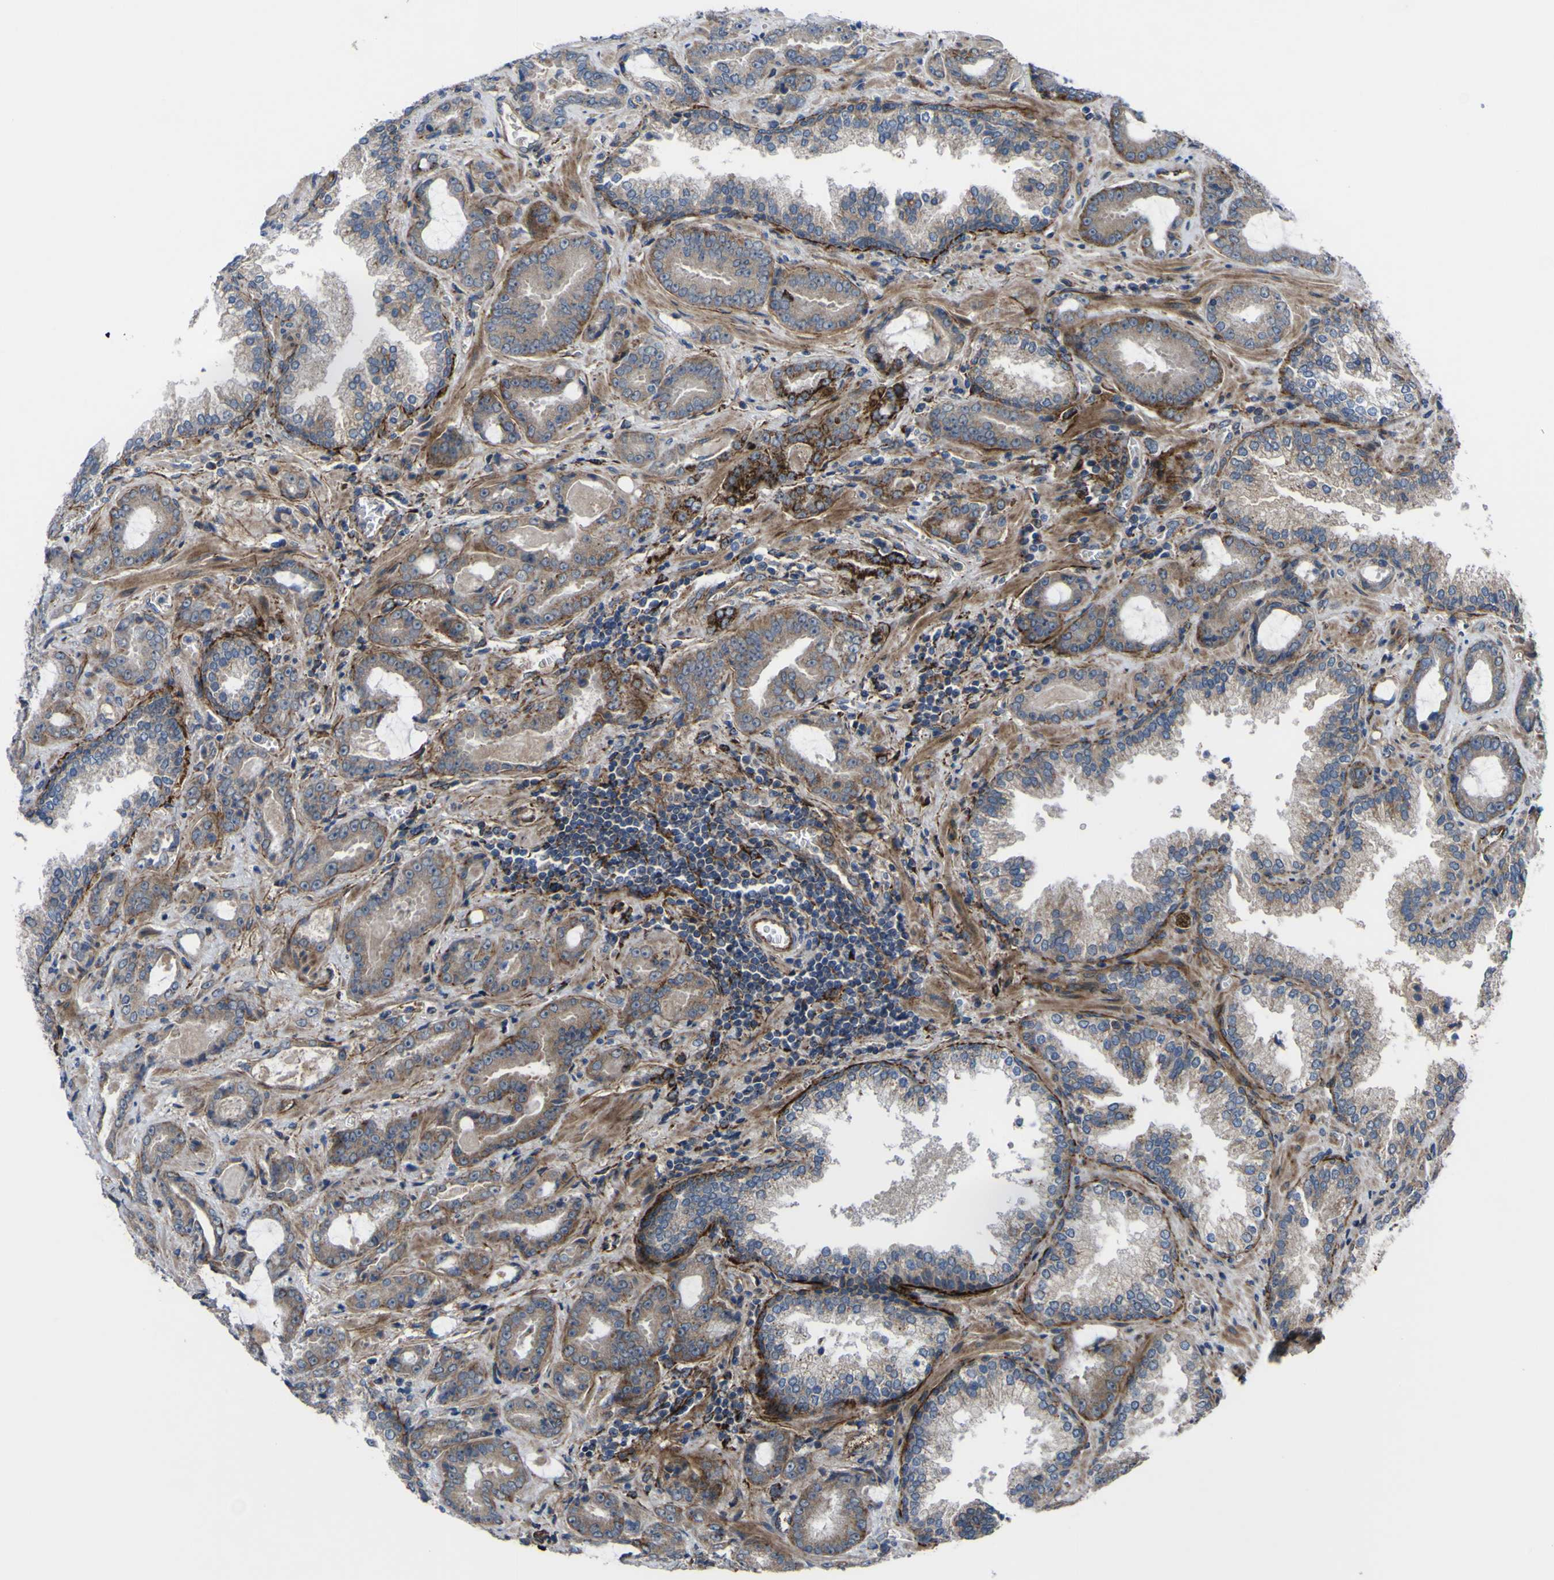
{"staining": {"intensity": "moderate", "quantity": "<25%", "location": "cytoplasmic/membranous"}, "tissue": "prostate cancer", "cell_type": "Tumor cells", "image_type": "cancer", "snomed": [{"axis": "morphology", "description": "Adenocarcinoma, Low grade"}, {"axis": "topography", "description": "Prostate"}], "caption": "The immunohistochemical stain labels moderate cytoplasmic/membranous positivity in tumor cells of prostate cancer tissue. (Stains: DAB (3,3'-diaminobenzidine) in brown, nuclei in blue, Microscopy: brightfield microscopy at high magnification).", "gene": "GPLD1", "patient": {"sex": "male", "age": 60}}